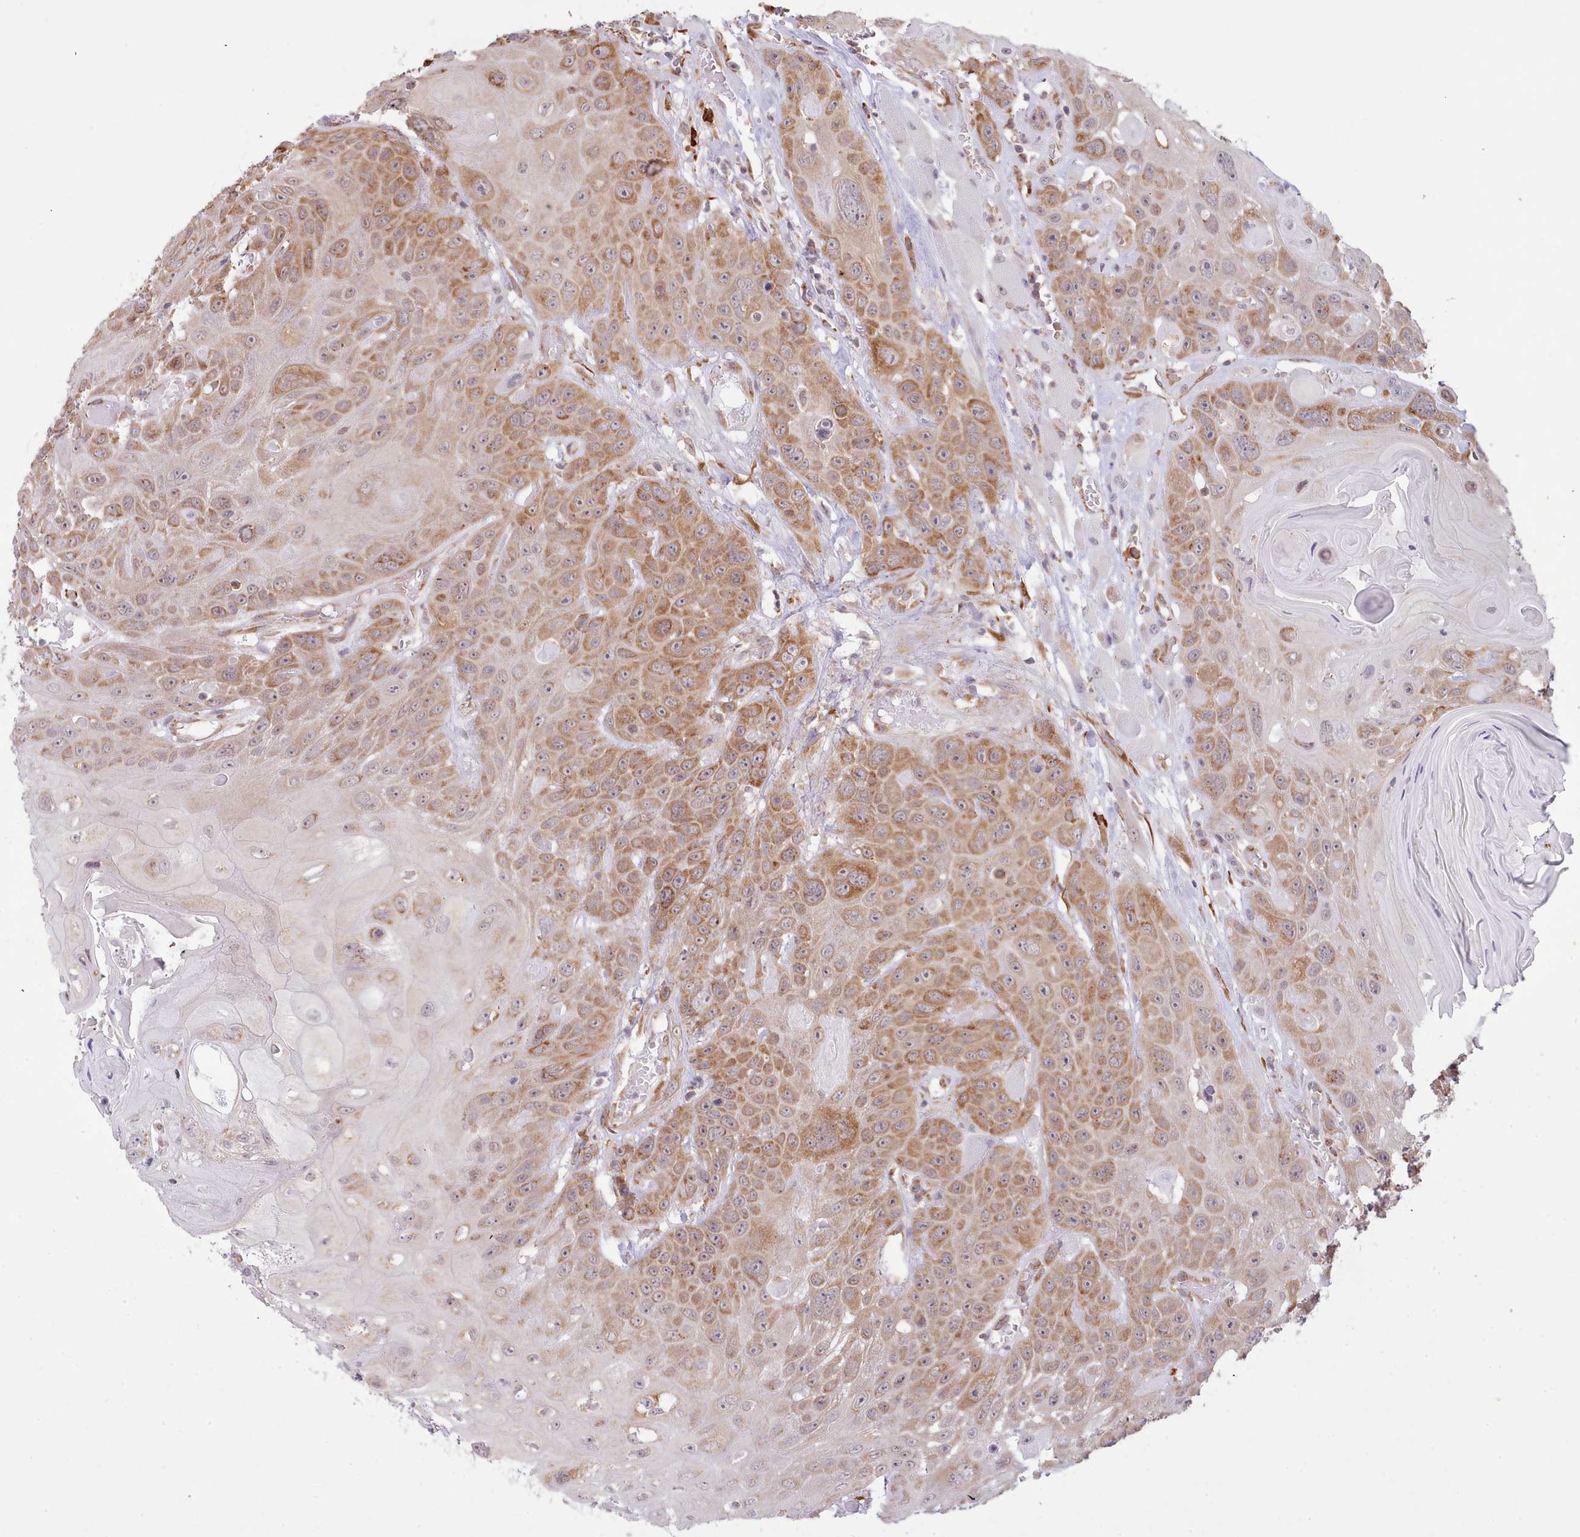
{"staining": {"intensity": "moderate", "quantity": ">75%", "location": "cytoplasmic/membranous,nuclear"}, "tissue": "head and neck cancer", "cell_type": "Tumor cells", "image_type": "cancer", "snomed": [{"axis": "morphology", "description": "Squamous cell carcinoma, NOS"}, {"axis": "topography", "description": "Head-Neck"}], "caption": "This micrograph exhibits immunohistochemistry (IHC) staining of head and neck cancer (squamous cell carcinoma), with medium moderate cytoplasmic/membranous and nuclear expression in about >75% of tumor cells.", "gene": "SEC61B", "patient": {"sex": "female", "age": 59}}